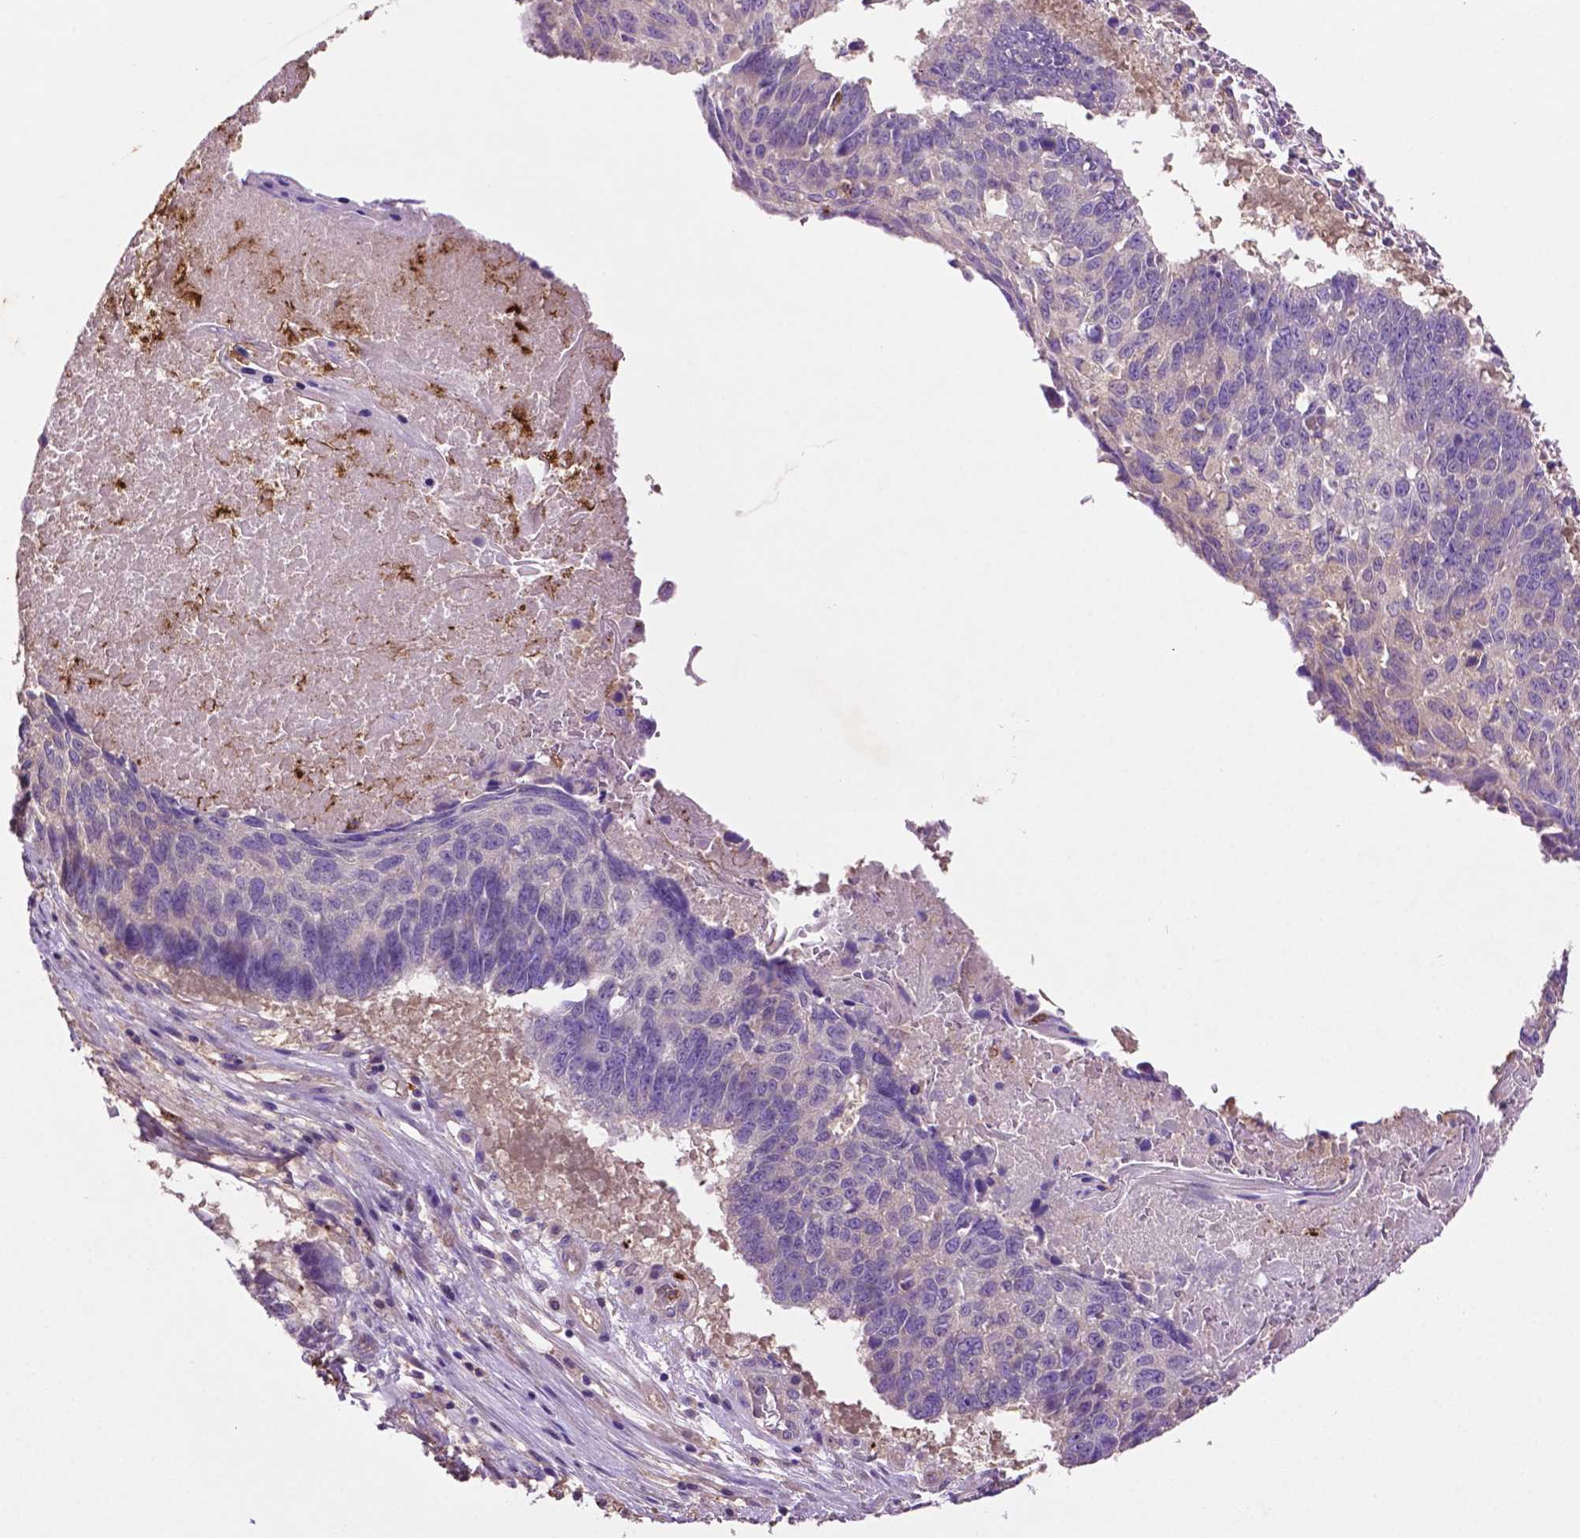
{"staining": {"intensity": "negative", "quantity": "none", "location": "none"}, "tissue": "lung cancer", "cell_type": "Tumor cells", "image_type": "cancer", "snomed": [{"axis": "morphology", "description": "Squamous cell carcinoma, NOS"}, {"axis": "topography", "description": "Lung"}], "caption": "A high-resolution micrograph shows IHC staining of squamous cell carcinoma (lung), which shows no significant positivity in tumor cells. (DAB IHC, high magnification).", "gene": "GDPD5", "patient": {"sex": "male", "age": 73}}